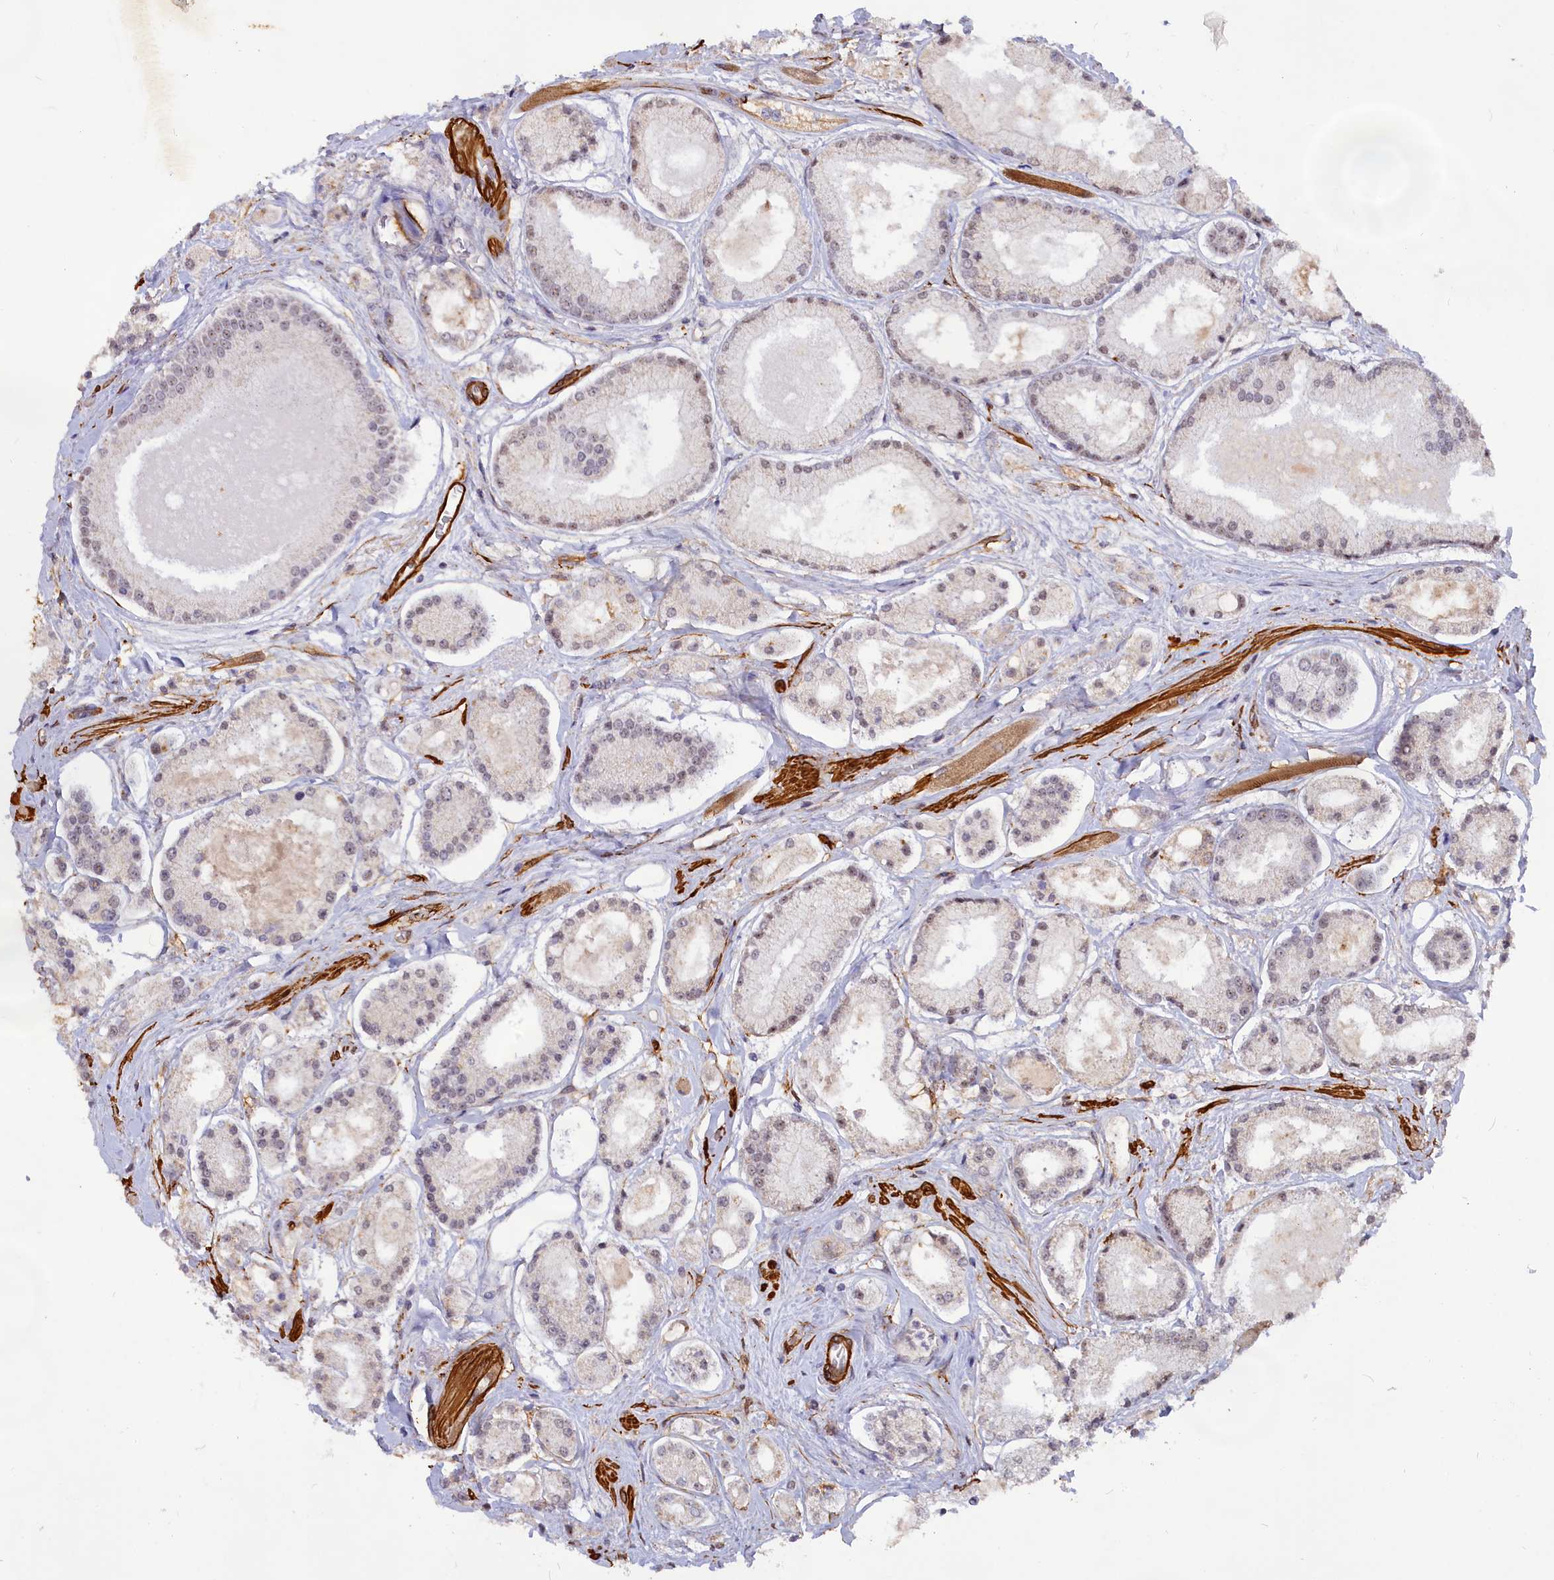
{"staining": {"intensity": "negative", "quantity": "none", "location": "none"}, "tissue": "prostate cancer", "cell_type": "Tumor cells", "image_type": "cancer", "snomed": [{"axis": "morphology", "description": "Adenocarcinoma, High grade"}, {"axis": "topography", "description": "Prostate"}], "caption": "DAB (3,3'-diaminobenzidine) immunohistochemical staining of high-grade adenocarcinoma (prostate) shows no significant expression in tumor cells.", "gene": "CCDC154", "patient": {"sex": "male", "age": 67}}